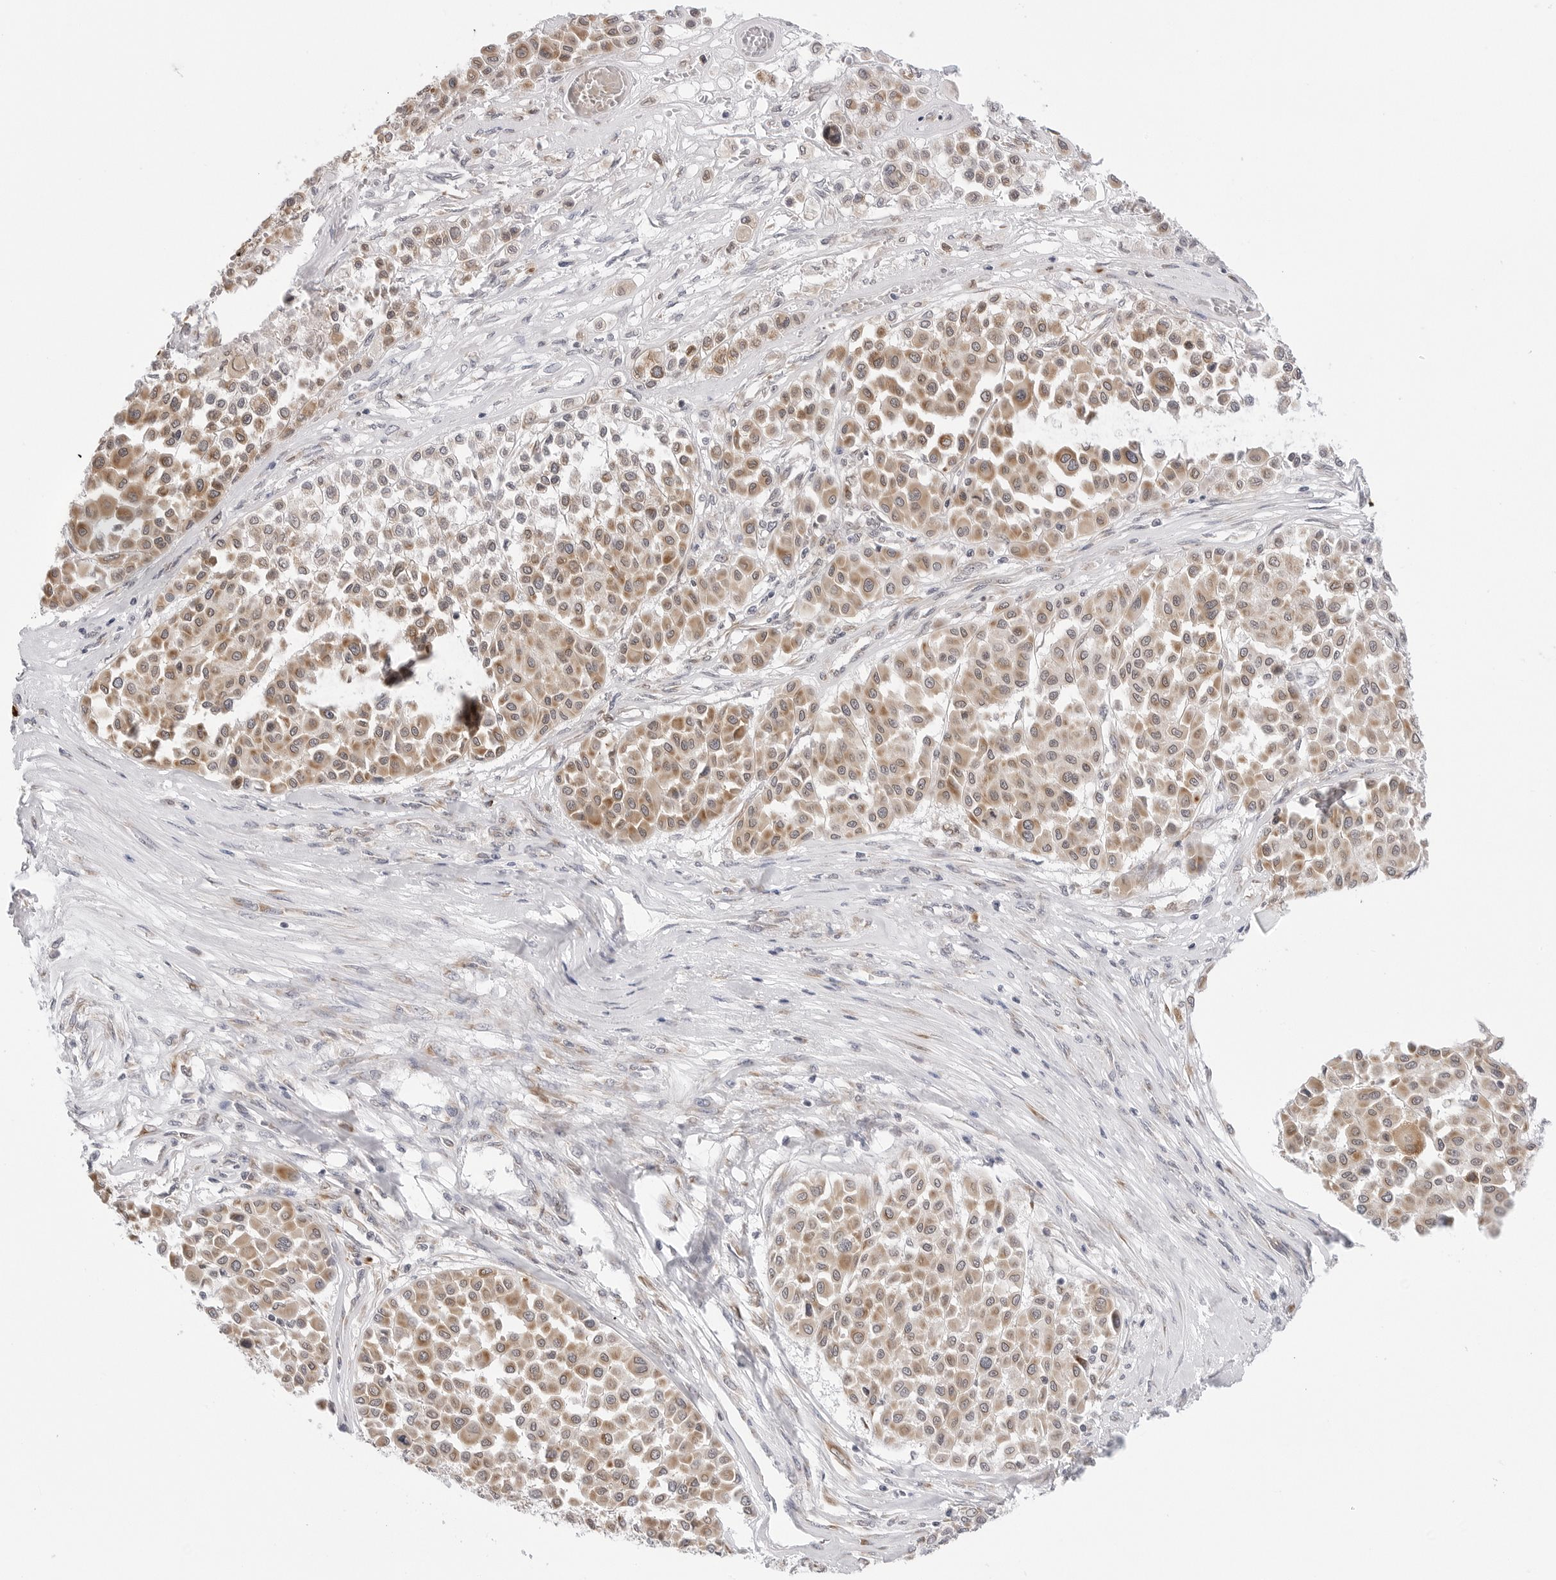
{"staining": {"intensity": "moderate", "quantity": ">75%", "location": "cytoplasmic/membranous"}, "tissue": "melanoma", "cell_type": "Tumor cells", "image_type": "cancer", "snomed": [{"axis": "morphology", "description": "Malignant melanoma, Metastatic site"}, {"axis": "topography", "description": "Soft tissue"}], "caption": "Brown immunohistochemical staining in malignant melanoma (metastatic site) shows moderate cytoplasmic/membranous positivity in approximately >75% of tumor cells.", "gene": "RPN1", "patient": {"sex": "male", "age": 41}}